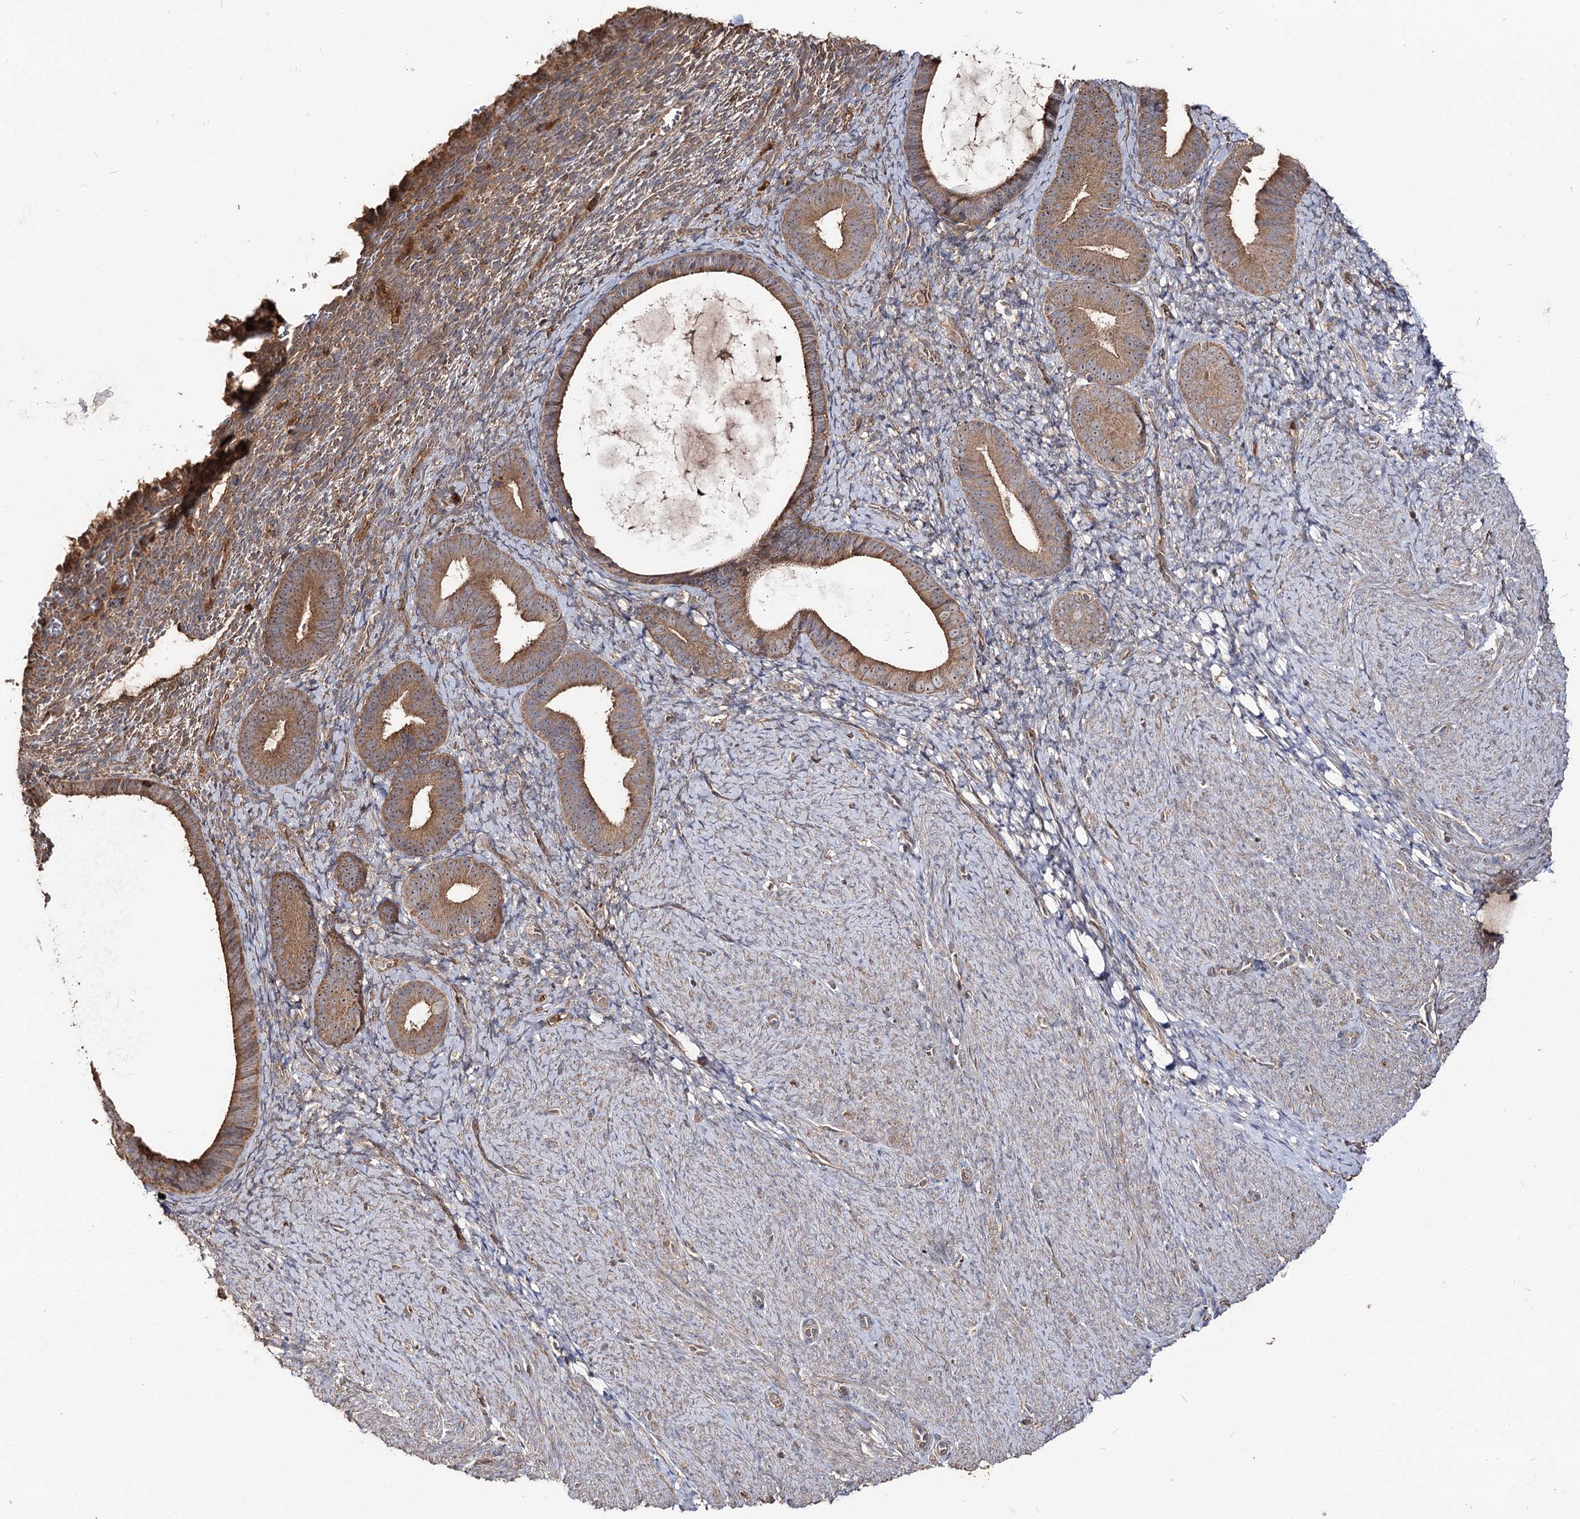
{"staining": {"intensity": "weak", "quantity": "<25%", "location": "cytoplasmic/membranous"}, "tissue": "endometrium", "cell_type": "Cells in endometrial stroma", "image_type": "normal", "snomed": [{"axis": "morphology", "description": "Normal tissue, NOS"}, {"axis": "topography", "description": "Endometrium"}], "caption": "This image is of unremarkable endometrium stained with immunohistochemistry to label a protein in brown with the nuclei are counter-stained blue. There is no expression in cells in endometrial stroma.", "gene": "FAM53B", "patient": {"sex": "female", "age": 65}}